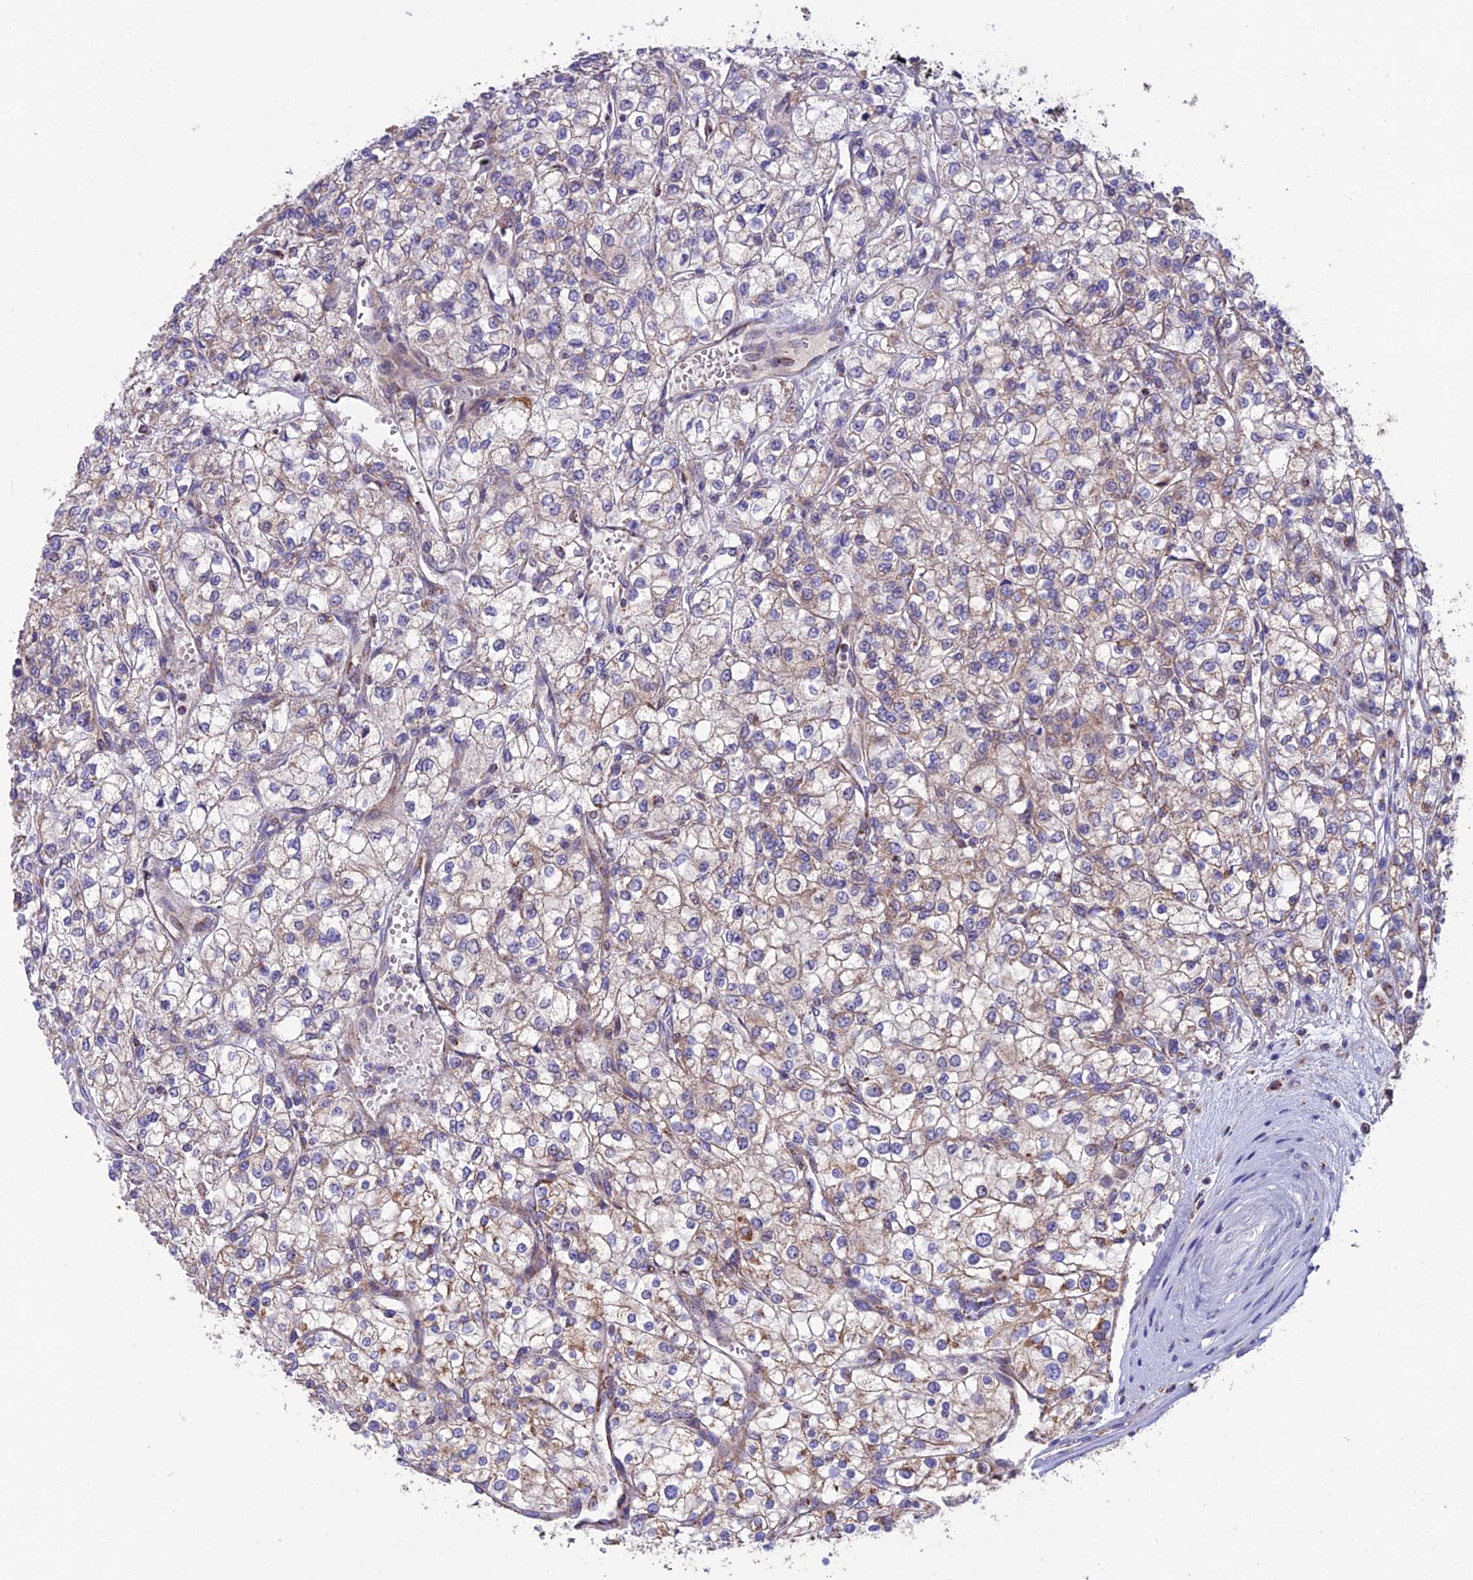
{"staining": {"intensity": "moderate", "quantity": "25%-75%", "location": "cytoplasmic/membranous"}, "tissue": "renal cancer", "cell_type": "Tumor cells", "image_type": "cancer", "snomed": [{"axis": "morphology", "description": "Adenocarcinoma, NOS"}, {"axis": "topography", "description": "Kidney"}], "caption": "IHC of human adenocarcinoma (renal) displays medium levels of moderate cytoplasmic/membranous expression in approximately 25%-75% of tumor cells.", "gene": "CS", "patient": {"sex": "male", "age": 80}}